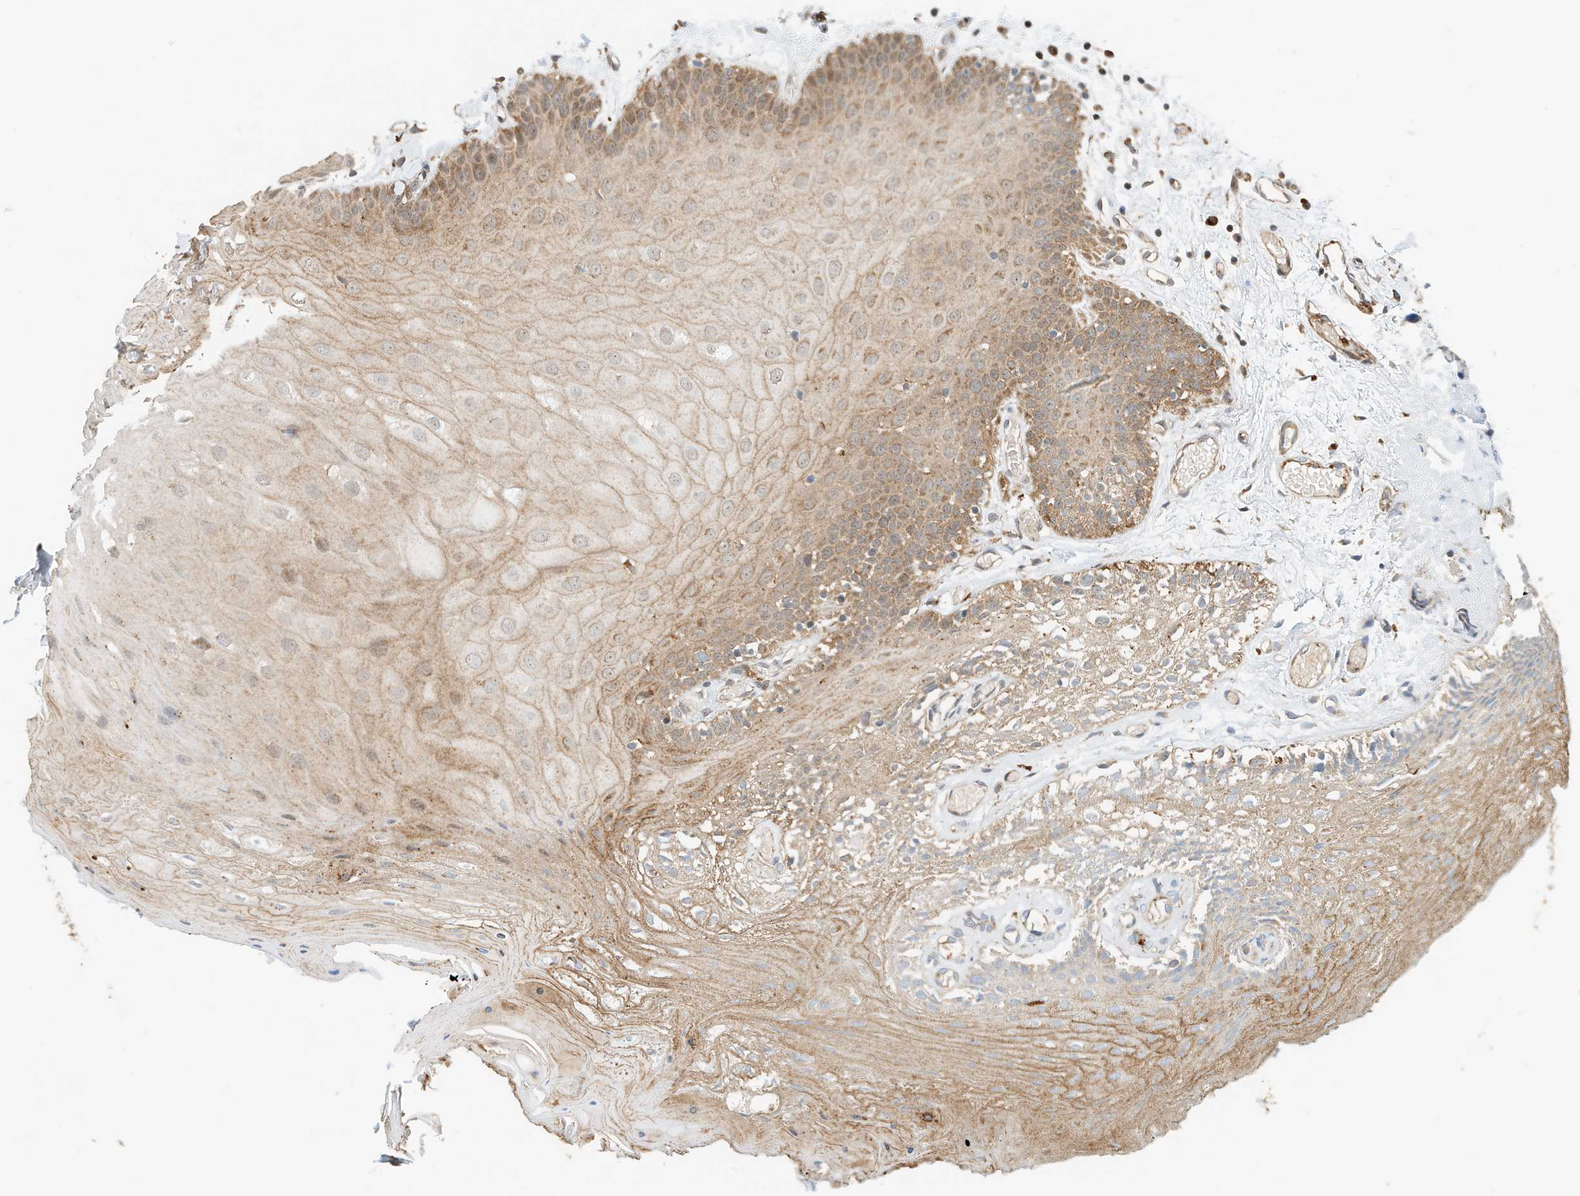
{"staining": {"intensity": "strong", "quantity": "<25%", "location": "cytoplasmic/membranous"}, "tissue": "oral mucosa", "cell_type": "Squamous epithelial cells", "image_type": "normal", "snomed": [{"axis": "morphology", "description": "Normal tissue, NOS"}, {"axis": "morphology", "description": "Squamous cell carcinoma, NOS"}, {"axis": "topography", "description": "Skeletal muscle"}, {"axis": "topography", "description": "Oral tissue"}, {"axis": "topography", "description": "Salivary gland"}, {"axis": "topography", "description": "Head-Neck"}], "caption": "A micrograph of human oral mucosa stained for a protein reveals strong cytoplasmic/membranous brown staining in squamous epithelial cells. The staining is performed using DAB brown chromogen to label protein expression. The nuclei are counter-stained blue using hematoxylin.", "gene": "CPAMD8", "patient": {"sex": "male", "age": 54}}